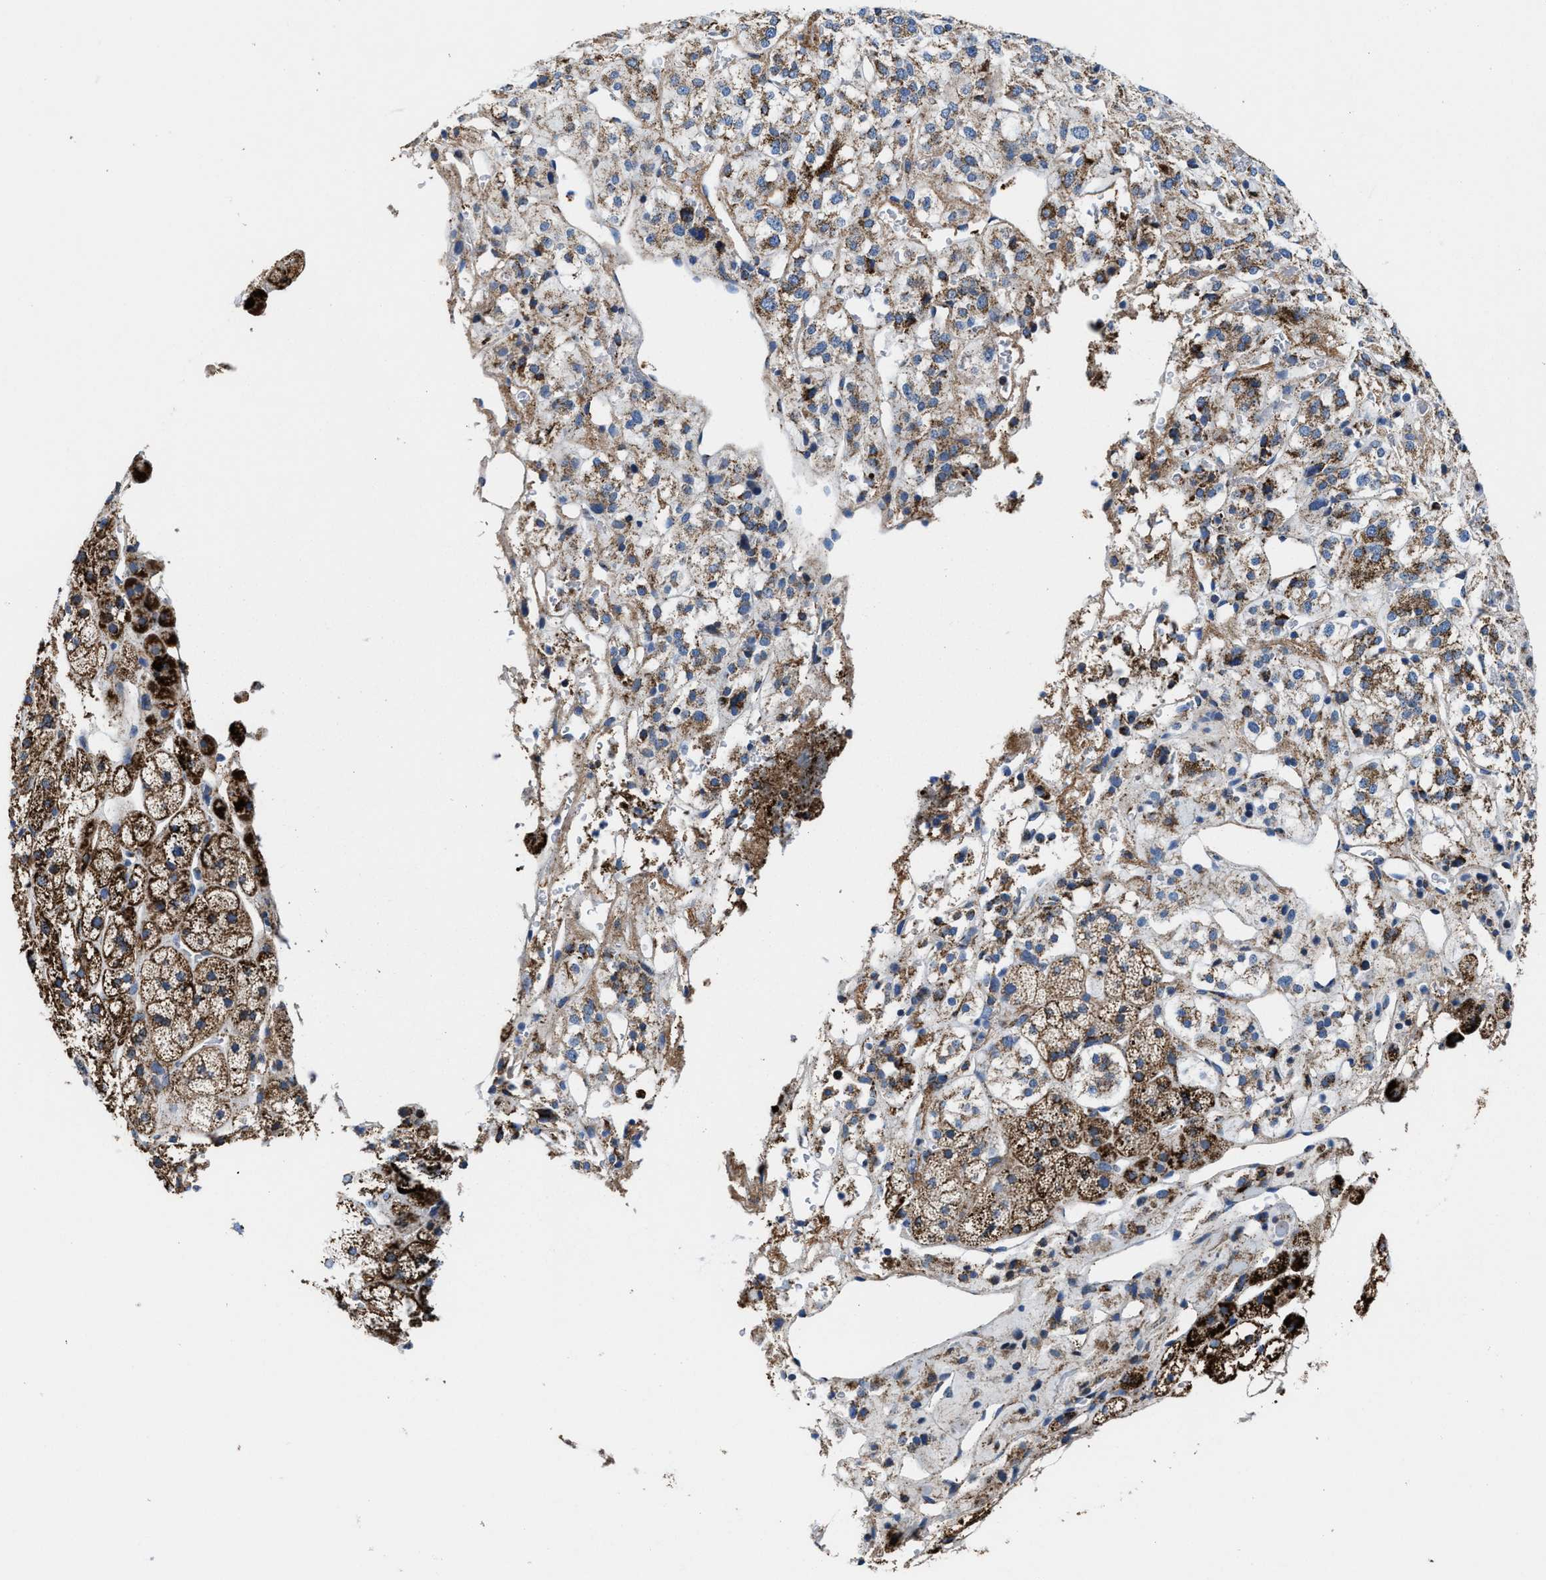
{"staining": {"intensity": "strong", "quantity": ">75%", "location": "cytoplasmic/membranous"}, "tissue": "adrenal gland", "cell_type": "Glandular cells", "image_type": "normal", "snomed": [{"axis": "morphology", "description": "Normal tissue, NOS"}, {"axis": "topography", "description": "Adrenal gland"}], "caption": "This is an image of immunohistochemistry staining of unremarkable adrenal gland, which shows strong positivity in the cytoplasmic/membranous of glandular cells.", "gene": "ALDH1B1", "patient": {"sex": "male", "age": 56}}